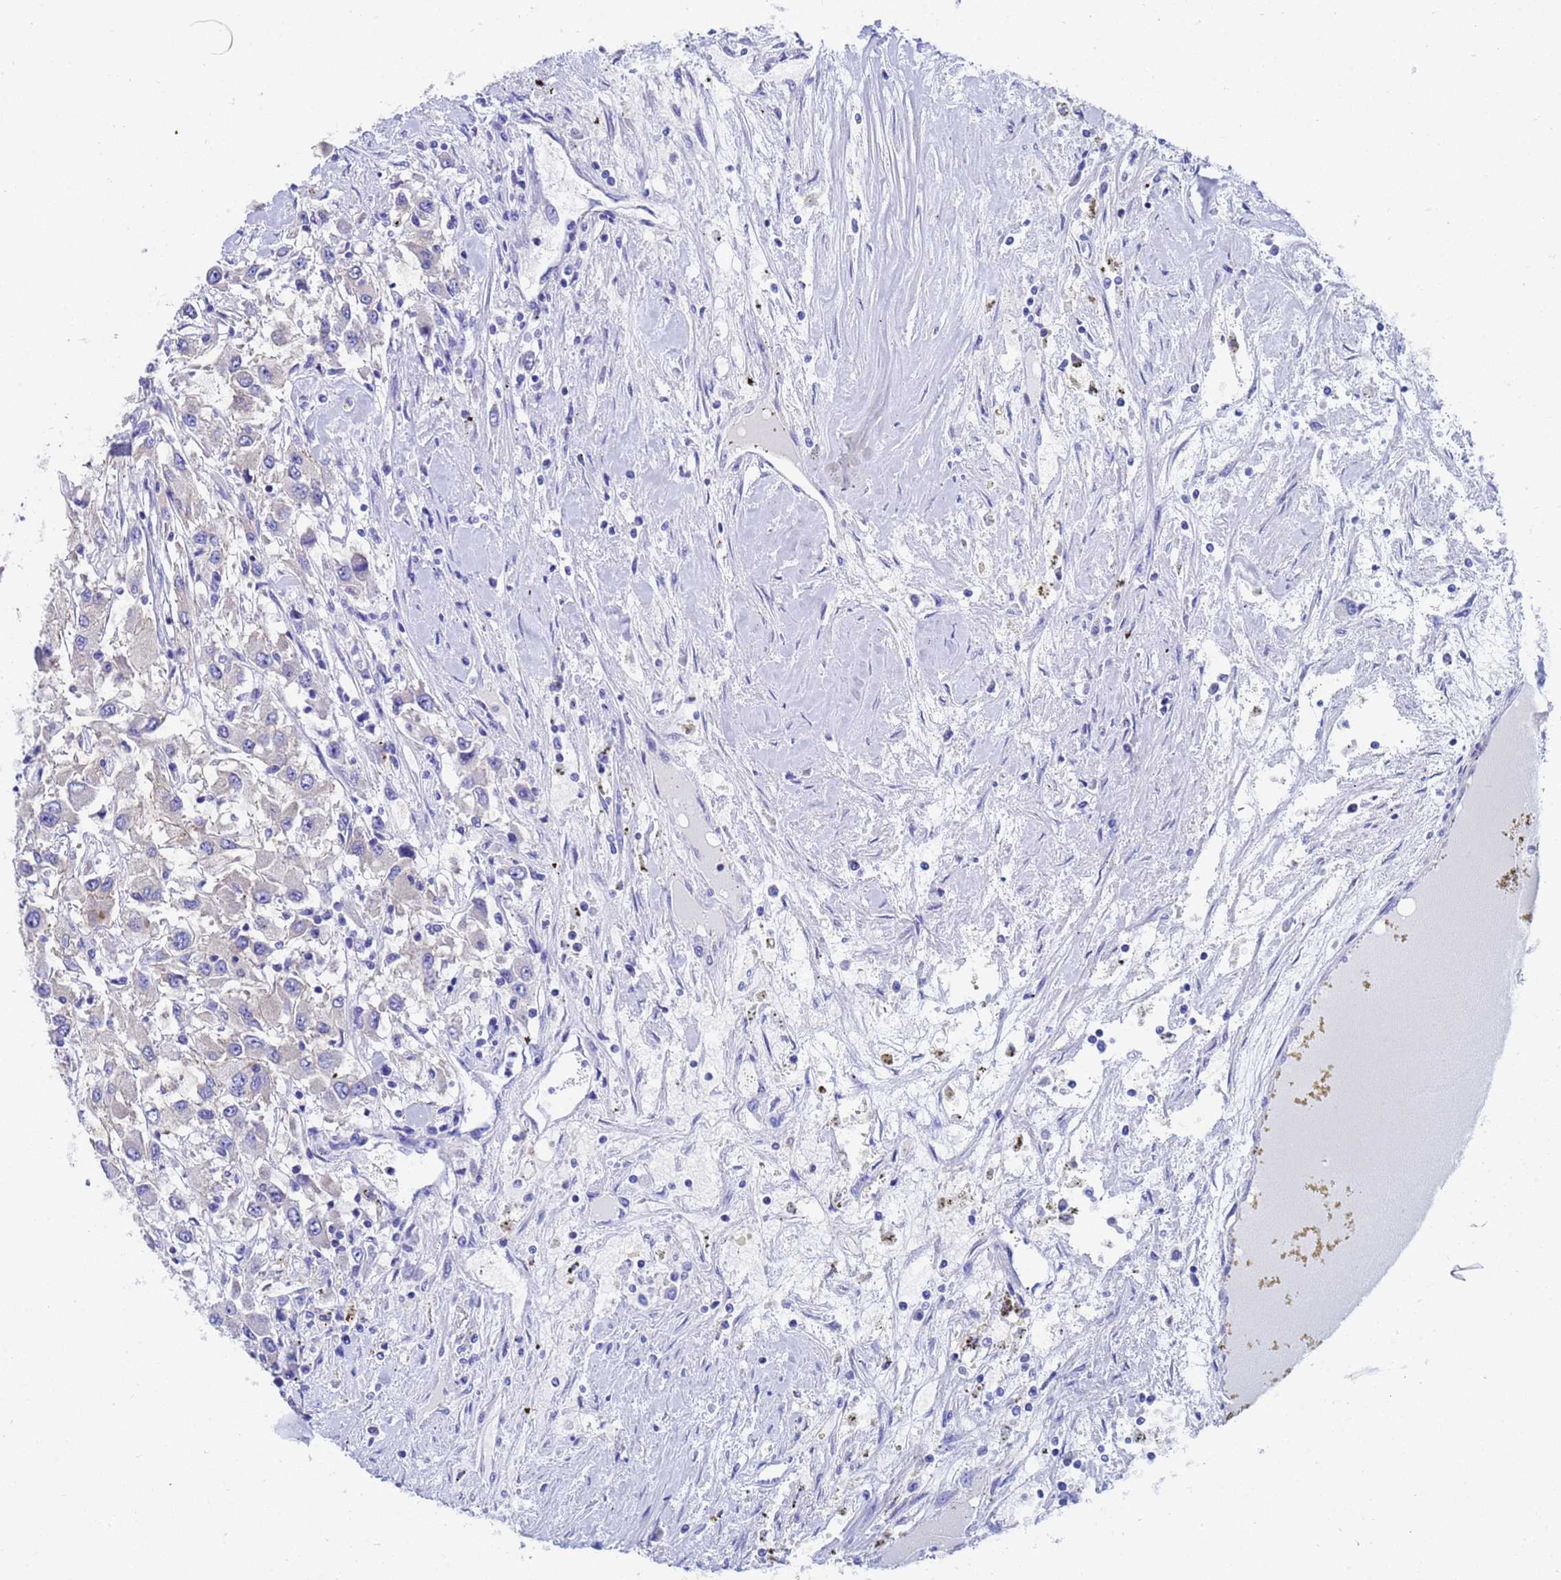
{"staining": {"intensity": "negative", "quantity": "none", "location": "none"}, "tissue": "renal cancer", "cell_type": "Tumor cells", "image_type": "cancer", "snomed": [{"axis": "morphology", "description": "Adenocarcinoma, NOS"}, {"axis": "topography", "description": "Kidney"}], "caption": "A high-resolution photomicrograph shows immunohistochemistry staining of renal cancer (adenocarcinoma), which reveals no significant staining in tumor cells. Nuclei are stained in blue.", "gene": "UBE2O", "patient": {"sex": "female", "age": 67}}